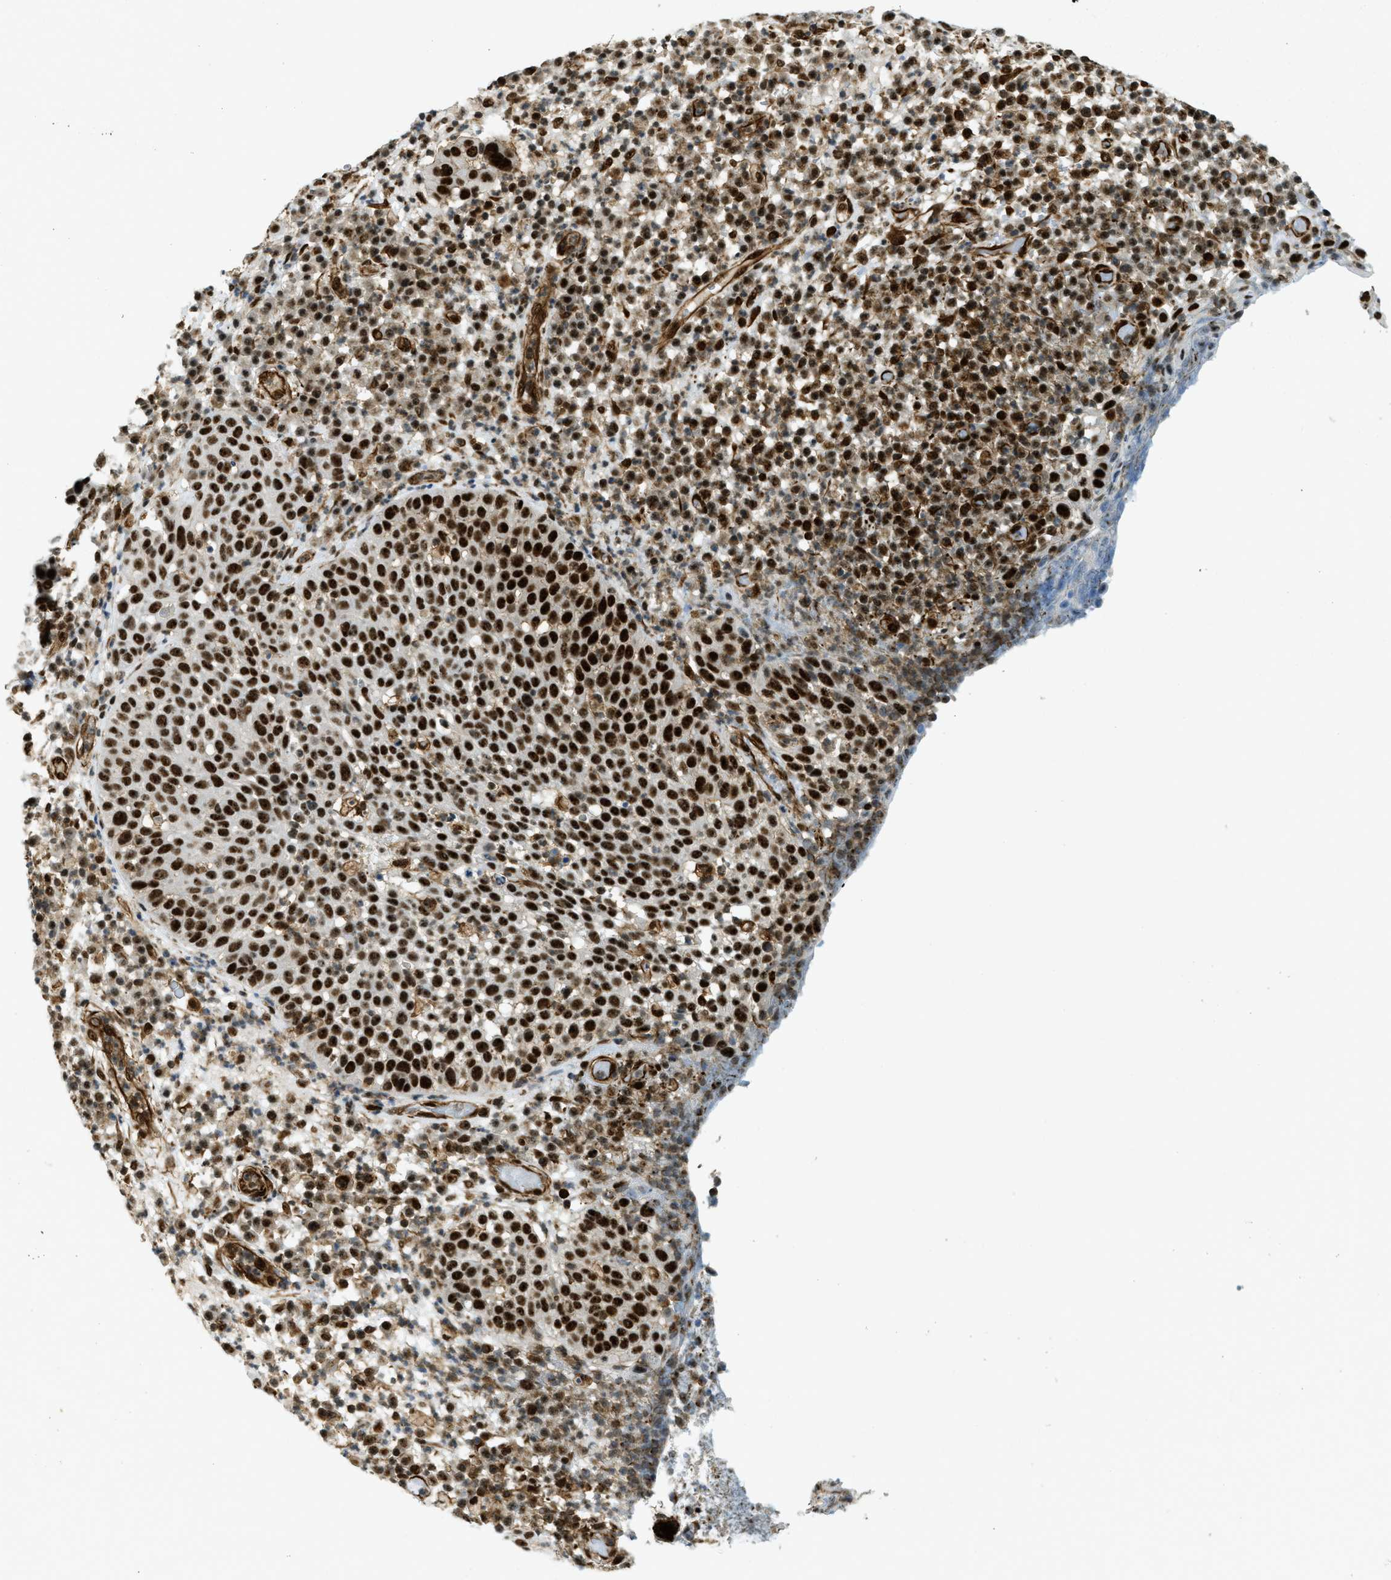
{"staining": {"intensity": "strong", "quantity": ">75%", "location": "nuclear"}, "tissue": "skin cancer", "cell_type": "Tumor cells", "image_type": "cancer", "snomed": [{"axis": "morphology", "description": "Squamous cell carcinoma in situ, NOS"}, {"axis": "morphology", "description": "Squamous cell carcinoma, NOS"}, {"axis": "topography", "description": "Skin"}], "caption": "High-magnification brightfield microscopy of squamous cell carcinoma (skin) stained with DAB (brown) and counterstained with hematoxylin (blue). tumor cells exhibit strong nuclear positivity is present in about>75% of cells.", "gene": "ZFR", "patient": {"sex": "male", "age": 93}}